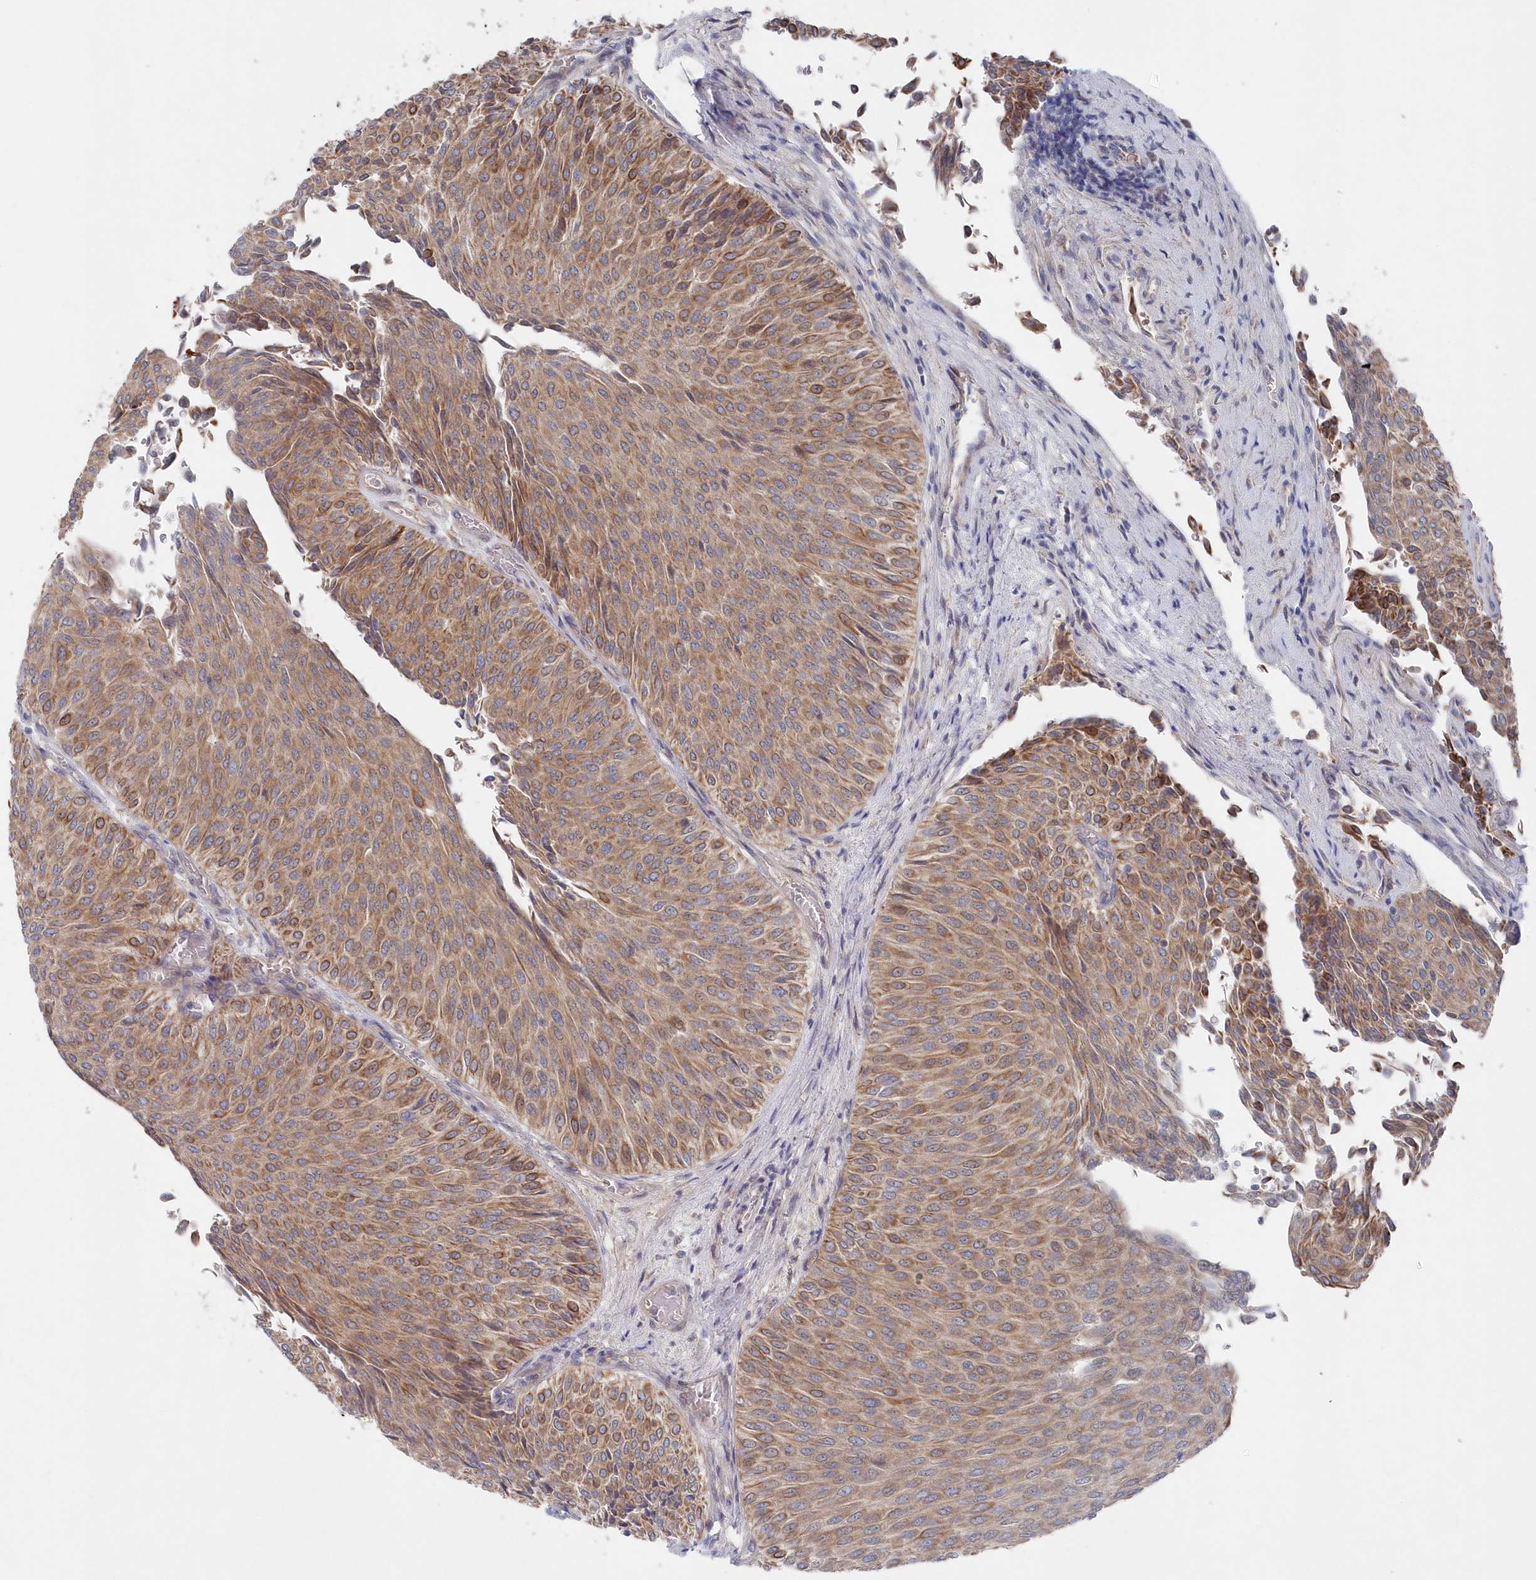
{"staining": {"intensity": "moderate", "quantity": ">75%", "location": "cytoplasmic/membranous"}, "tissue": "urothelial cancer", "cell_type": "Tumor cells", "image_type": "cancer", "snomed": [{"axis": "morphology", "description": "Urothelial carcinoma, Low grade"}, {"axis": "topography", "description": "Urinary bladder"}], "caption": "Moderate cytoplasmic/membranous protein expression is seen in approximately >75% of tumor cells in urothelial cancer.", "gene": "KIAA1586", "patient": {"sex": "male", "age": 78}}